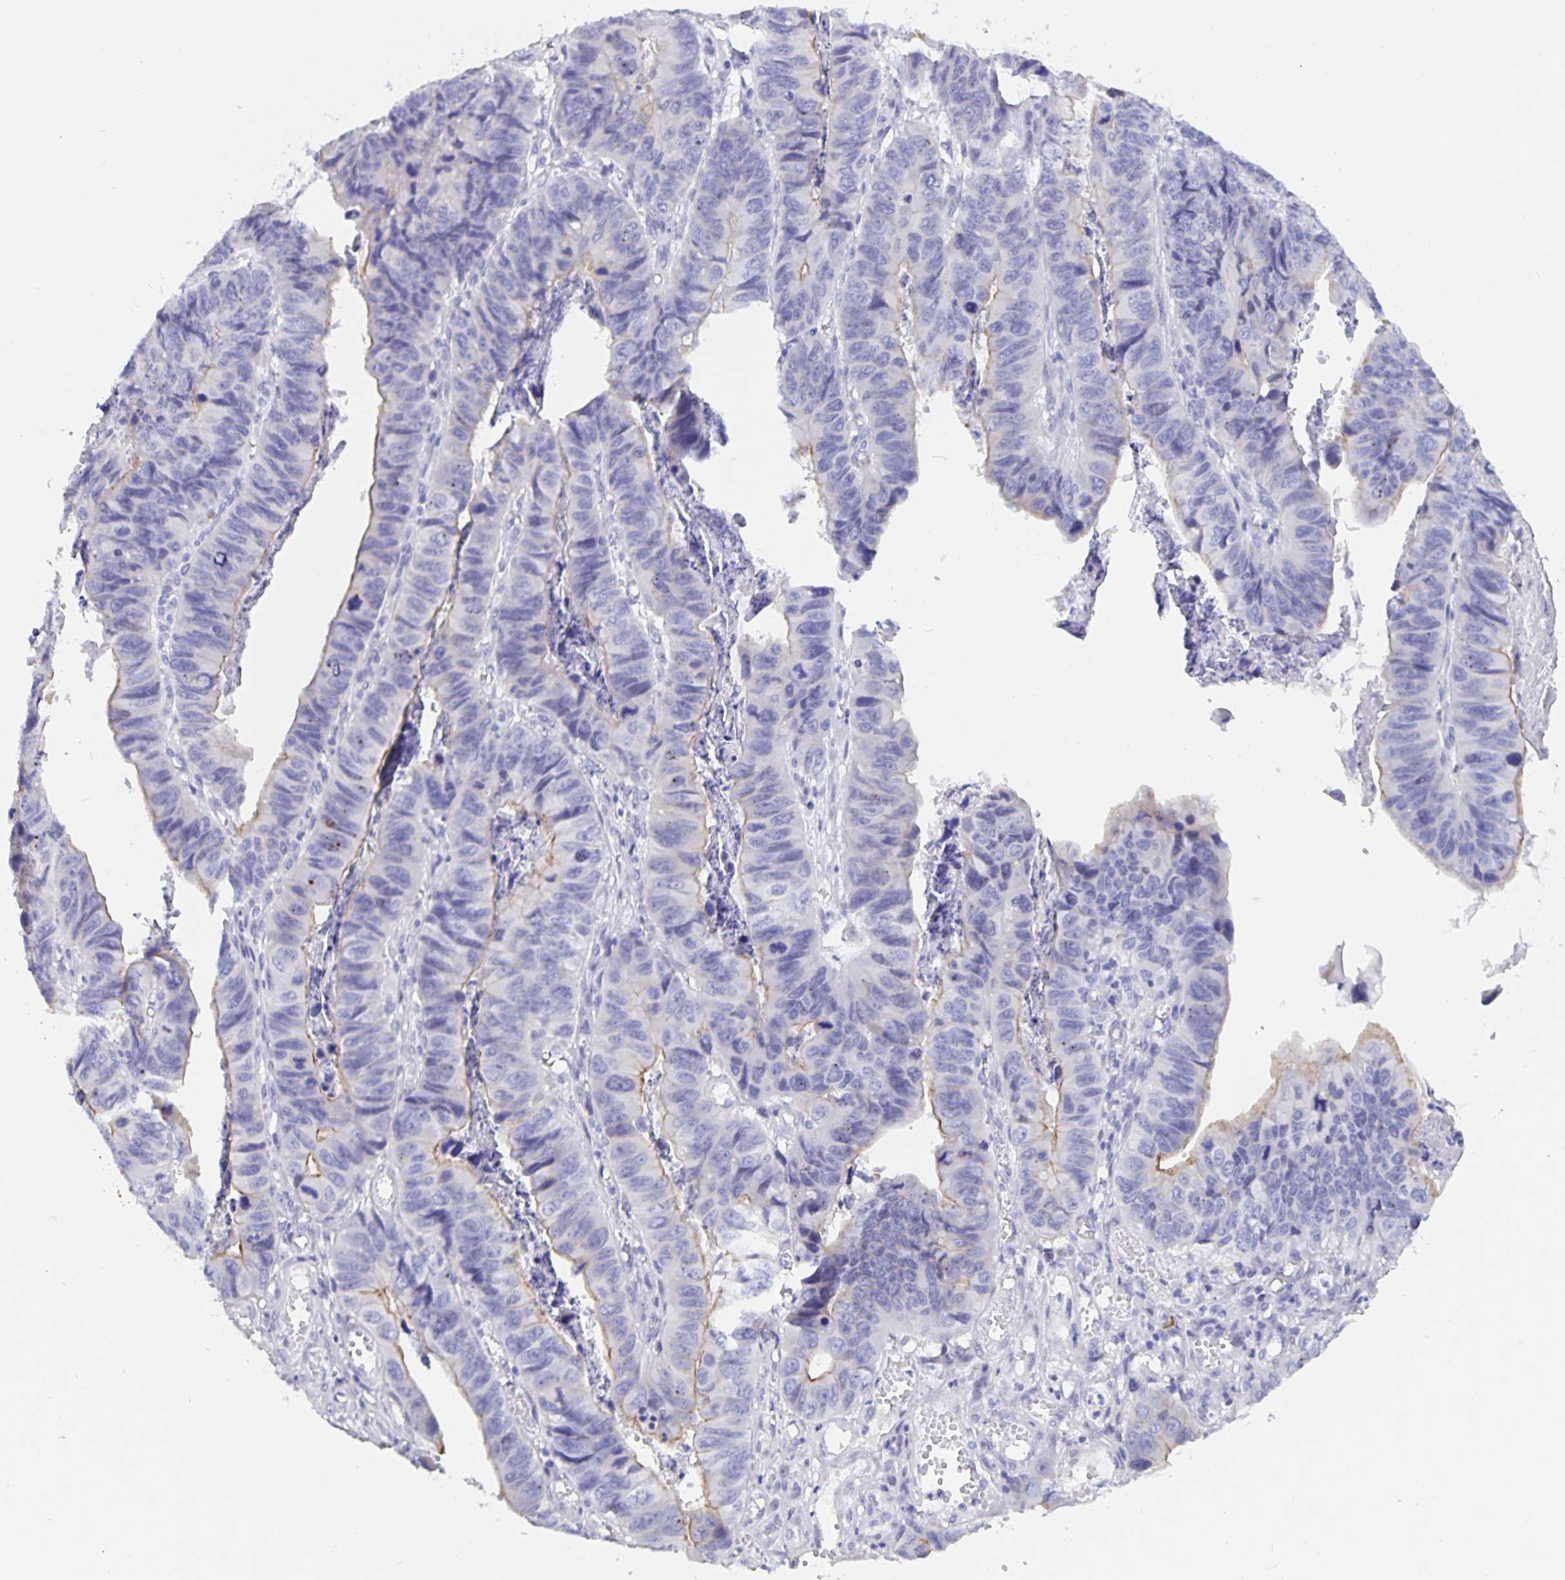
{"staining": {"intensity": "weak", "quantity": "<25%", "location": "cytoplasmic/membranous"}, "tissue": "stomach cancer", "cell_type": "Tumor cells", "image_type": "cancer", "snomed": [{"axis": "morphology", "description": "Adenocarcinoma, NOS"}, {"axis": "topography", "description": "Stomach, lower"}], "caption": "High power microscopy image of an immunohistochemistry (IHC) micrograph of stomach adenocarcinoma, revealing no significant expression in tumor cells. (Stains: DAB (3,3'-diaminobenzidine) immunohistochemistry (IHC) with hematoxylin counter stain, Microscopy: brightfield microscopy at high magnification).", "gene": "ERMN", "patient": {"sex": "male", "age": 77}}